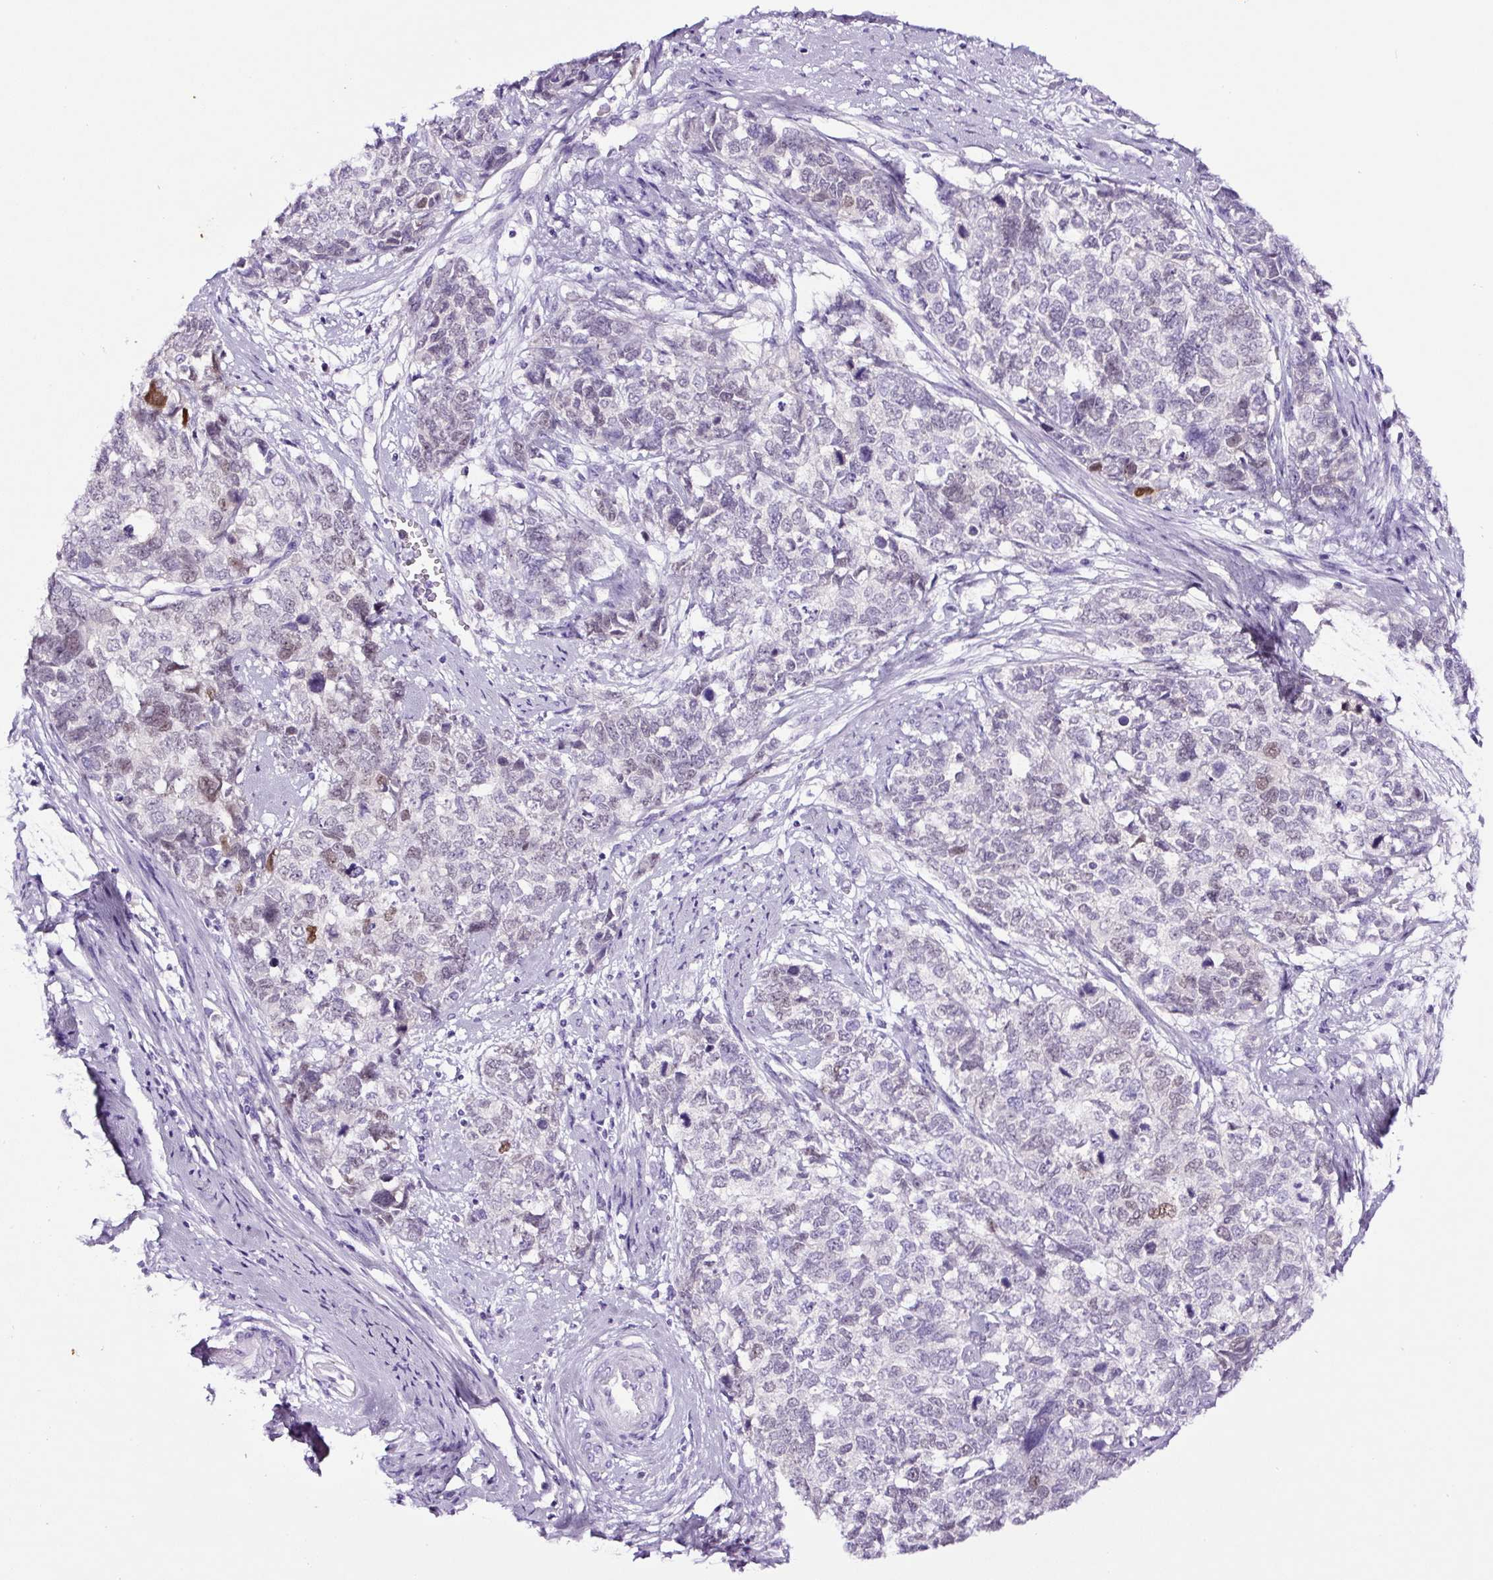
{"staining": {"intensity": "moderate", "quantity": "<25%", "location": "nuclear"}, "tissue": "cervical cancer", "cell_type": "Tumor cells", "image_type": "cancer", "snomed": [{"axis": "morphology", "description": "Adenocarcinoma, NOS"}, {"axis": "topography", "description": "Cervix"}], "caption": "Immunohistochemistry staining of cervical adenocarcinoma, which exhibits low levels of moderate nuclear staining in about <25% of tumor cells indicating moderate nuclear protein staining. The staining was performed using DAB (brown) for protein detection and nuclei were counterstained in hematoxylin (blue).", "gene": "SP8", "patient": {"sex": "female", "age": 63}}